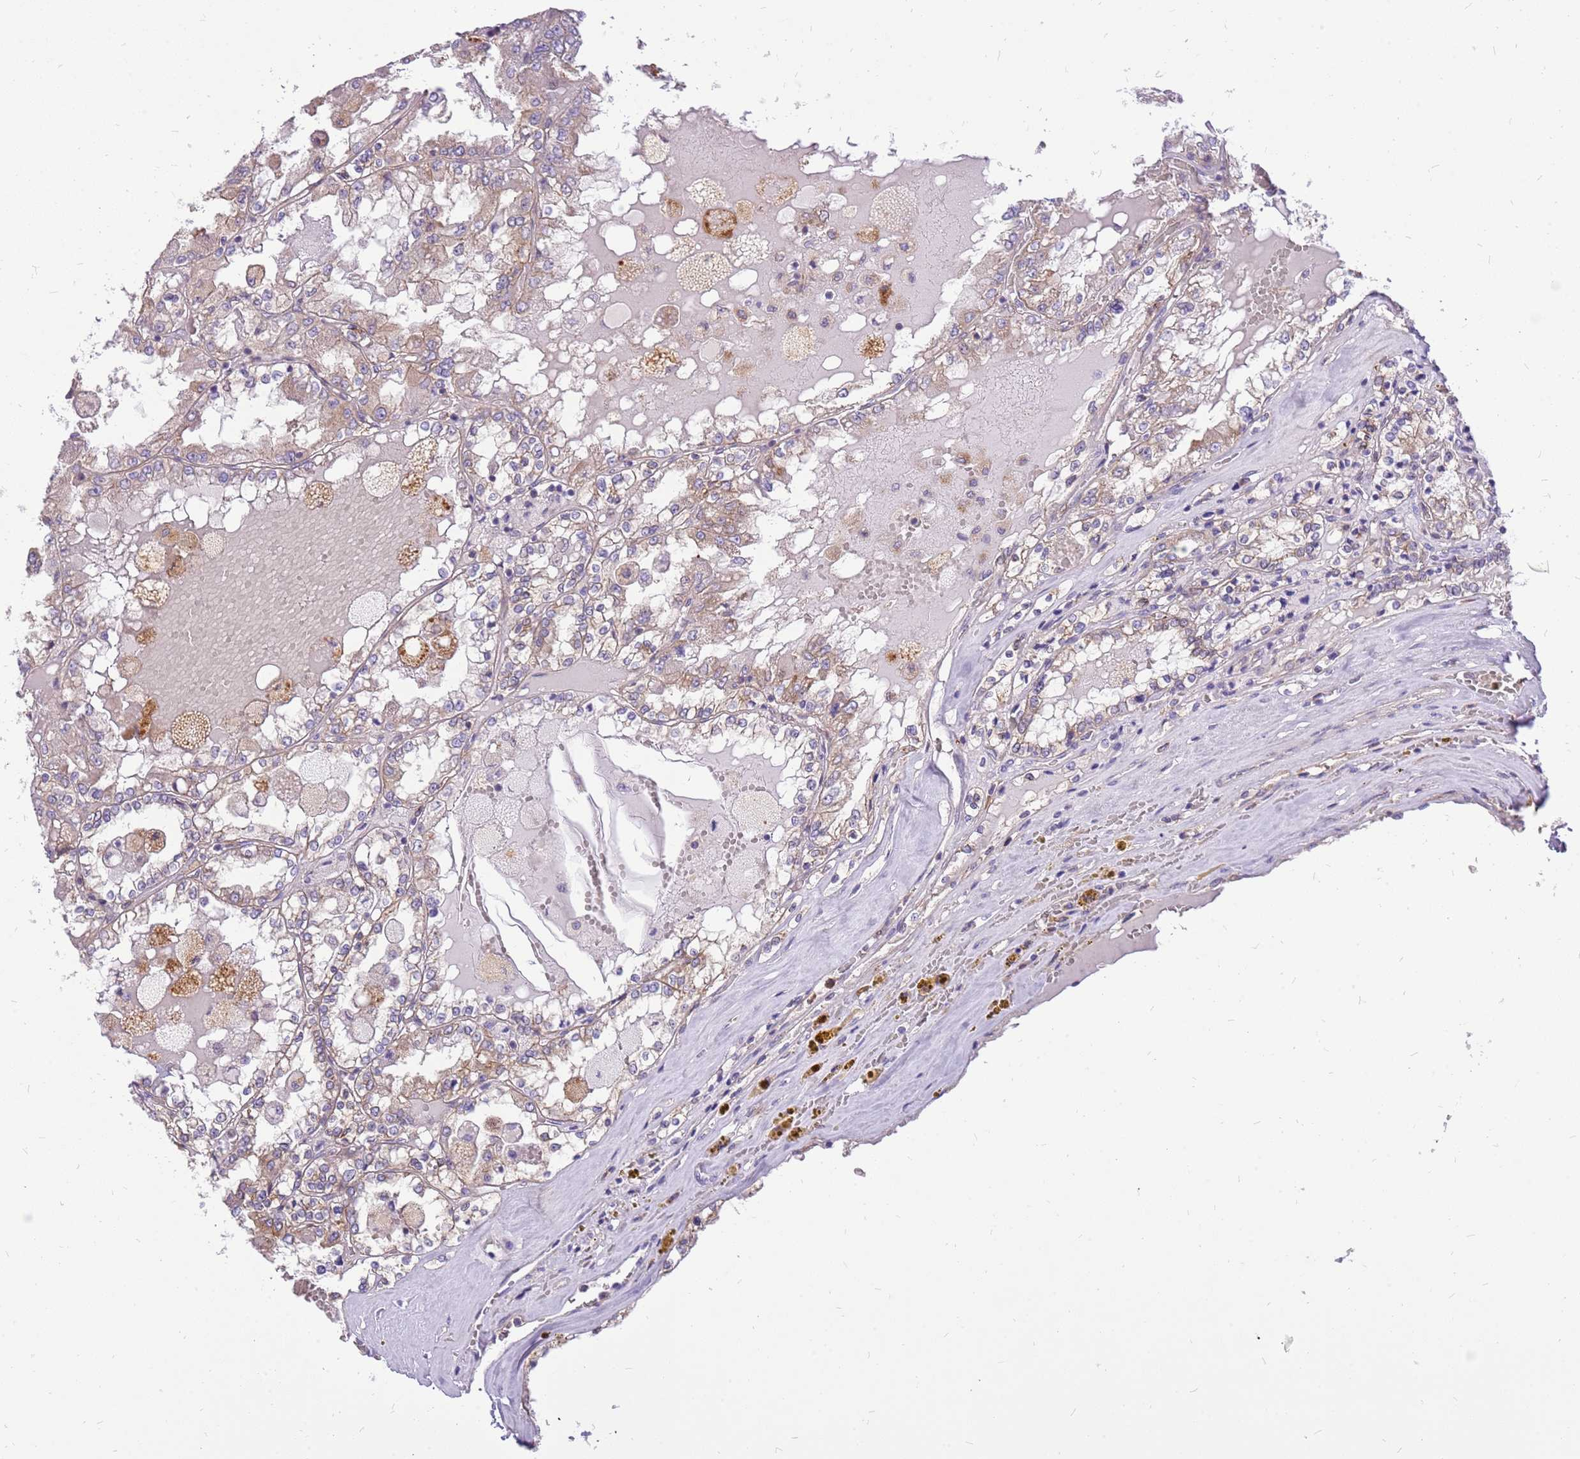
{"staining": {"intensity": "weak", "quantity": "25%-75%", "location": "cytoplasmic/membranous"}, "tissue": "renal cancer", "cell_type": "Tumor cells", "image_type": "cancer", "snomed": [{"axis": "morphology", "description": "Adenocarcinoma, NOS"}, {"axis": "topography", "description": "Kidney"}], "caption": "The immunohistochemical stain labels weak cytoplasmic/membranous expression in tumor cells of renal adenocarcinoma tissue. The staining was performed using DAB, with brown indicating positive protein expression. Nuclei are stained blue with hematoxylin.", "gene": "WDR90", "patient": {"sex": "female", "age": 56}}